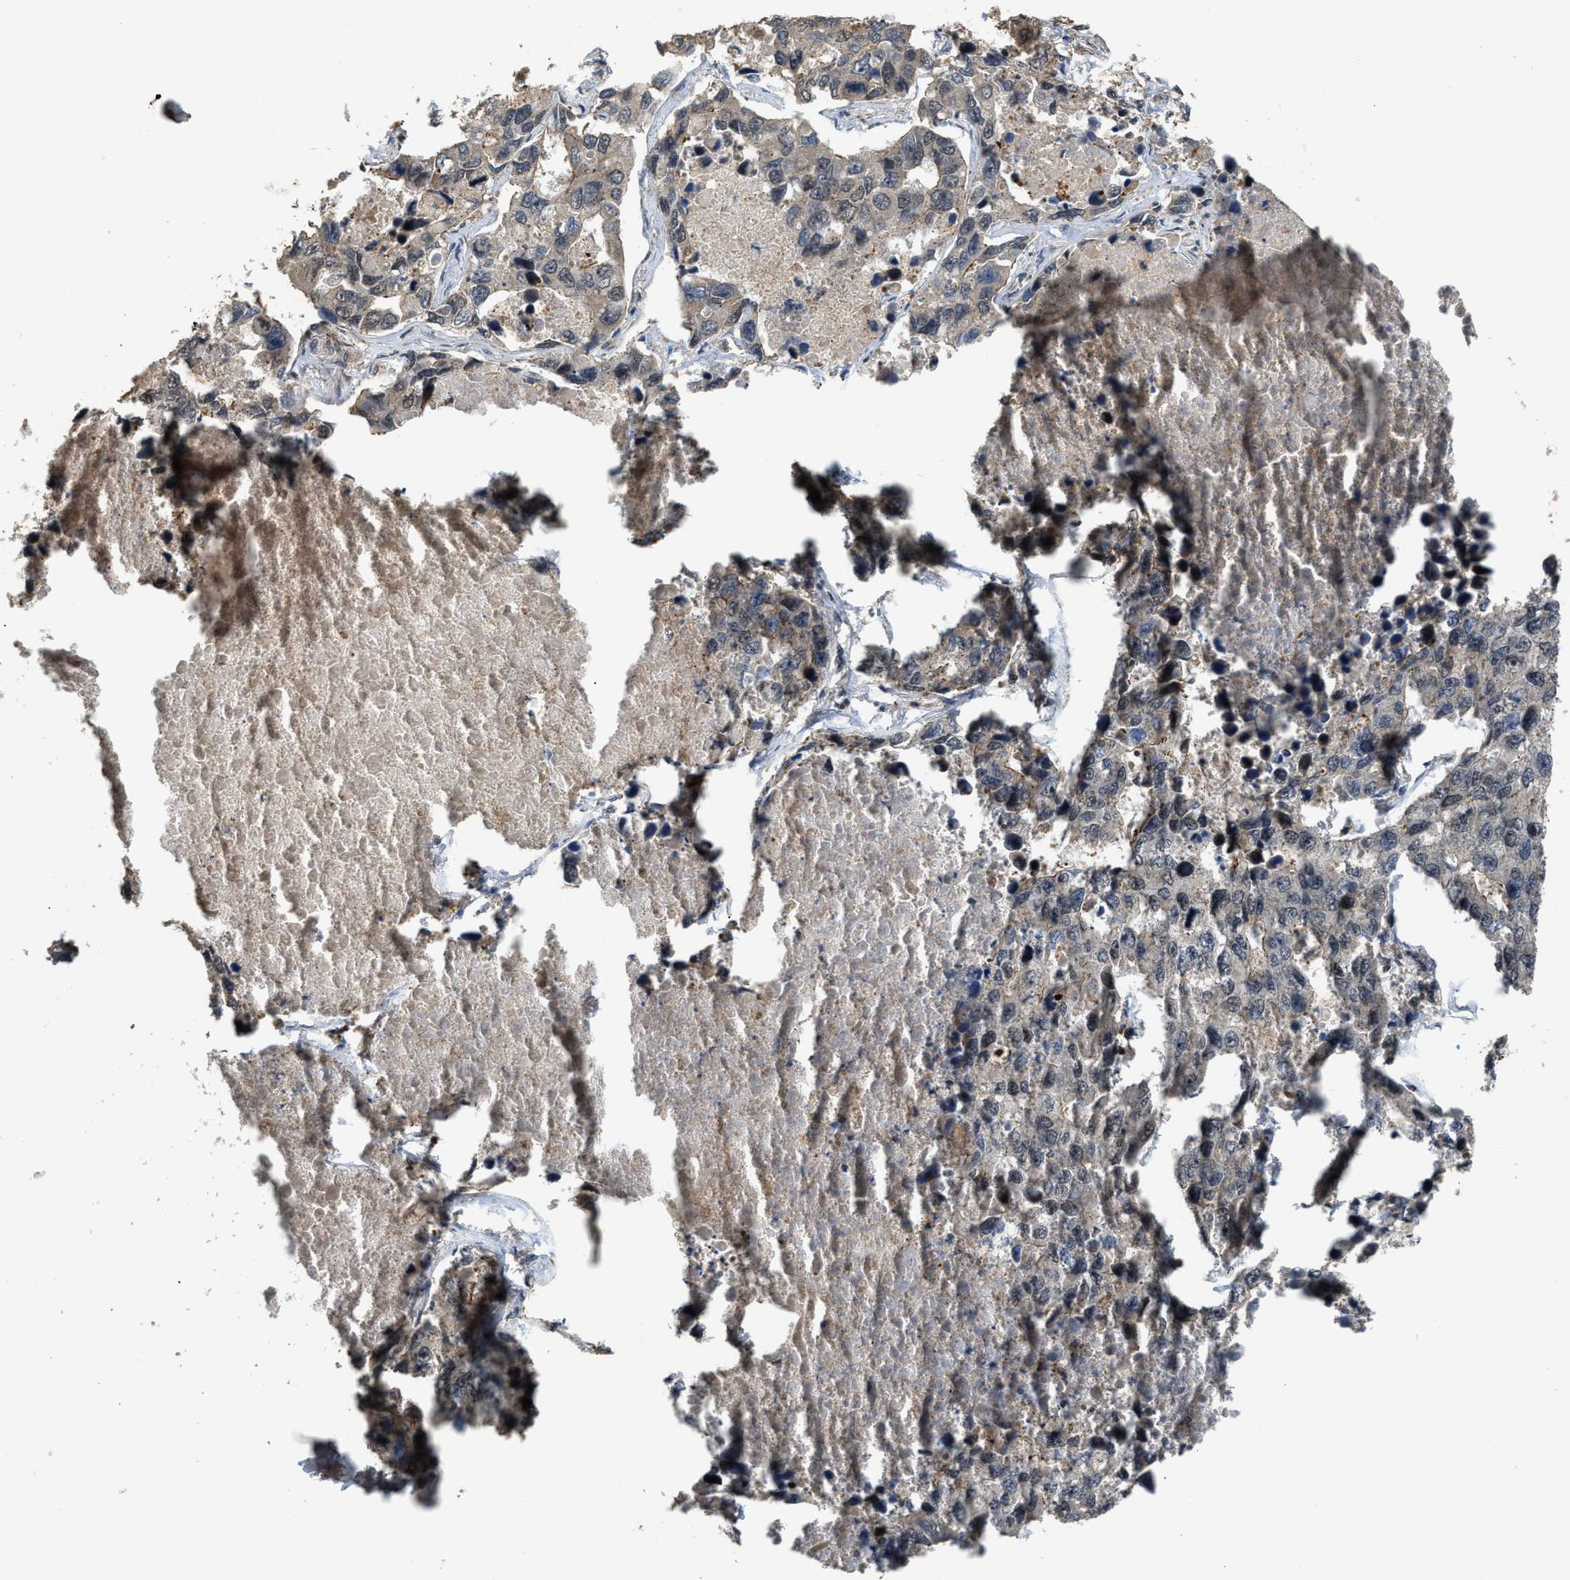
{"staining": {"intensity": "negative", "quantity": "none", "location": "none"}, "tissue": "lung cancer", "cell_type": "Tumor cells", "image_type": "cancer", "snomed": [{"axis": "morphology", "description": "Adenocarcinoma, NOS"}, {"axis": "topography", "description": "Lung"}], "caption": "Immunohistochemical staining of human lung adenocarcinoma shows no significant staining in tumor cells.", "gene": "DPF2", "patient": {"sex": "male", "age": 64}}